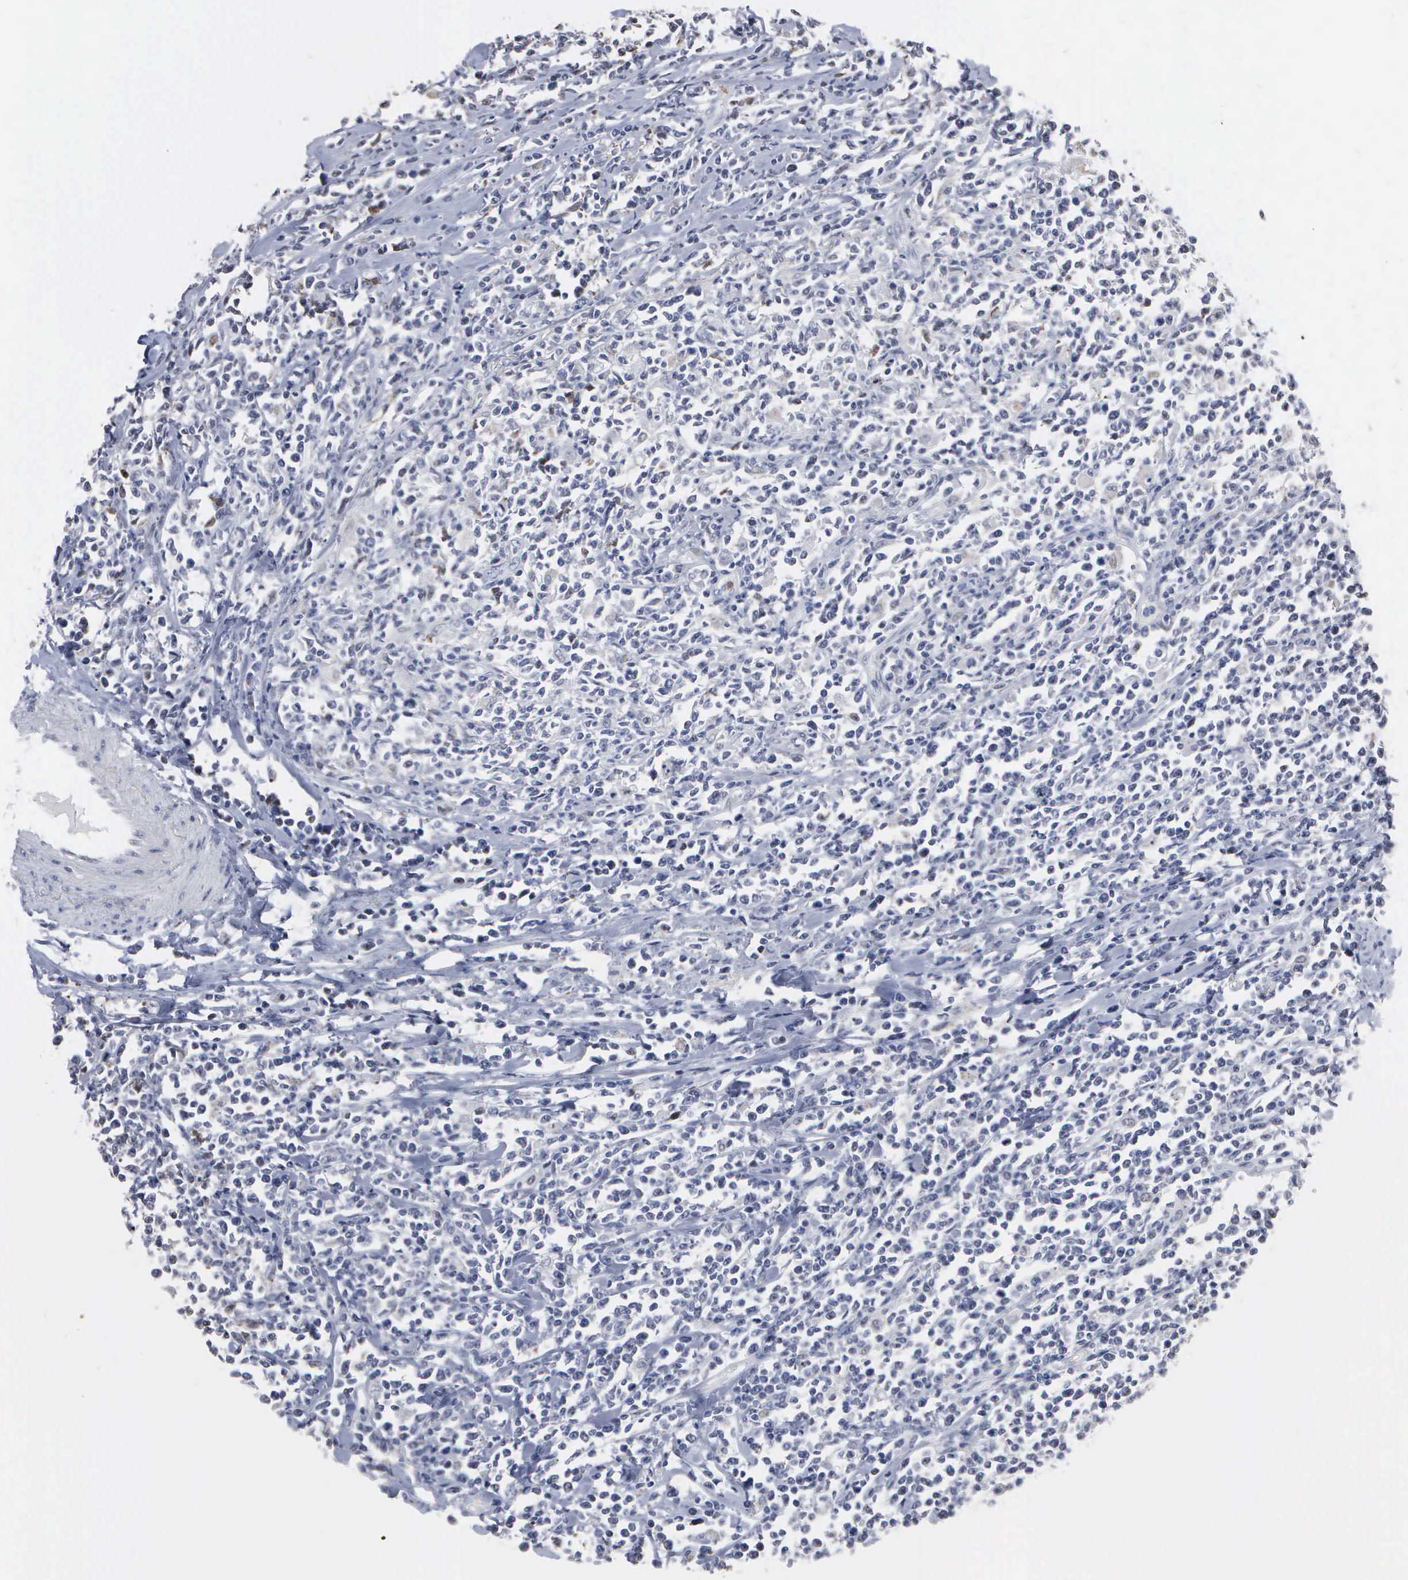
{"staining": {"intensity": "negative", "quantity": "none", "location": "none"}, "tissue": "lymphoma", "cell_type": "Tumor cells", "image_type": "cancer", "snomed": [{"axis": "morphology", "description": "Malignant lymphoma, non-Hodgkin's type, High grade"}, {"axis": "topography", "description": "Colon"}], "caption": "Immunohistochemistry (IHC) histopathology image of neoplastic tissue: lymphoma stained with DAB exhibits no significant protein staining in tumor cells. (DAB immunohistochemistry with hematoxylin counter stain).", "gene": "SPIN3", "patient": {"sex": "male", "age": 82}}